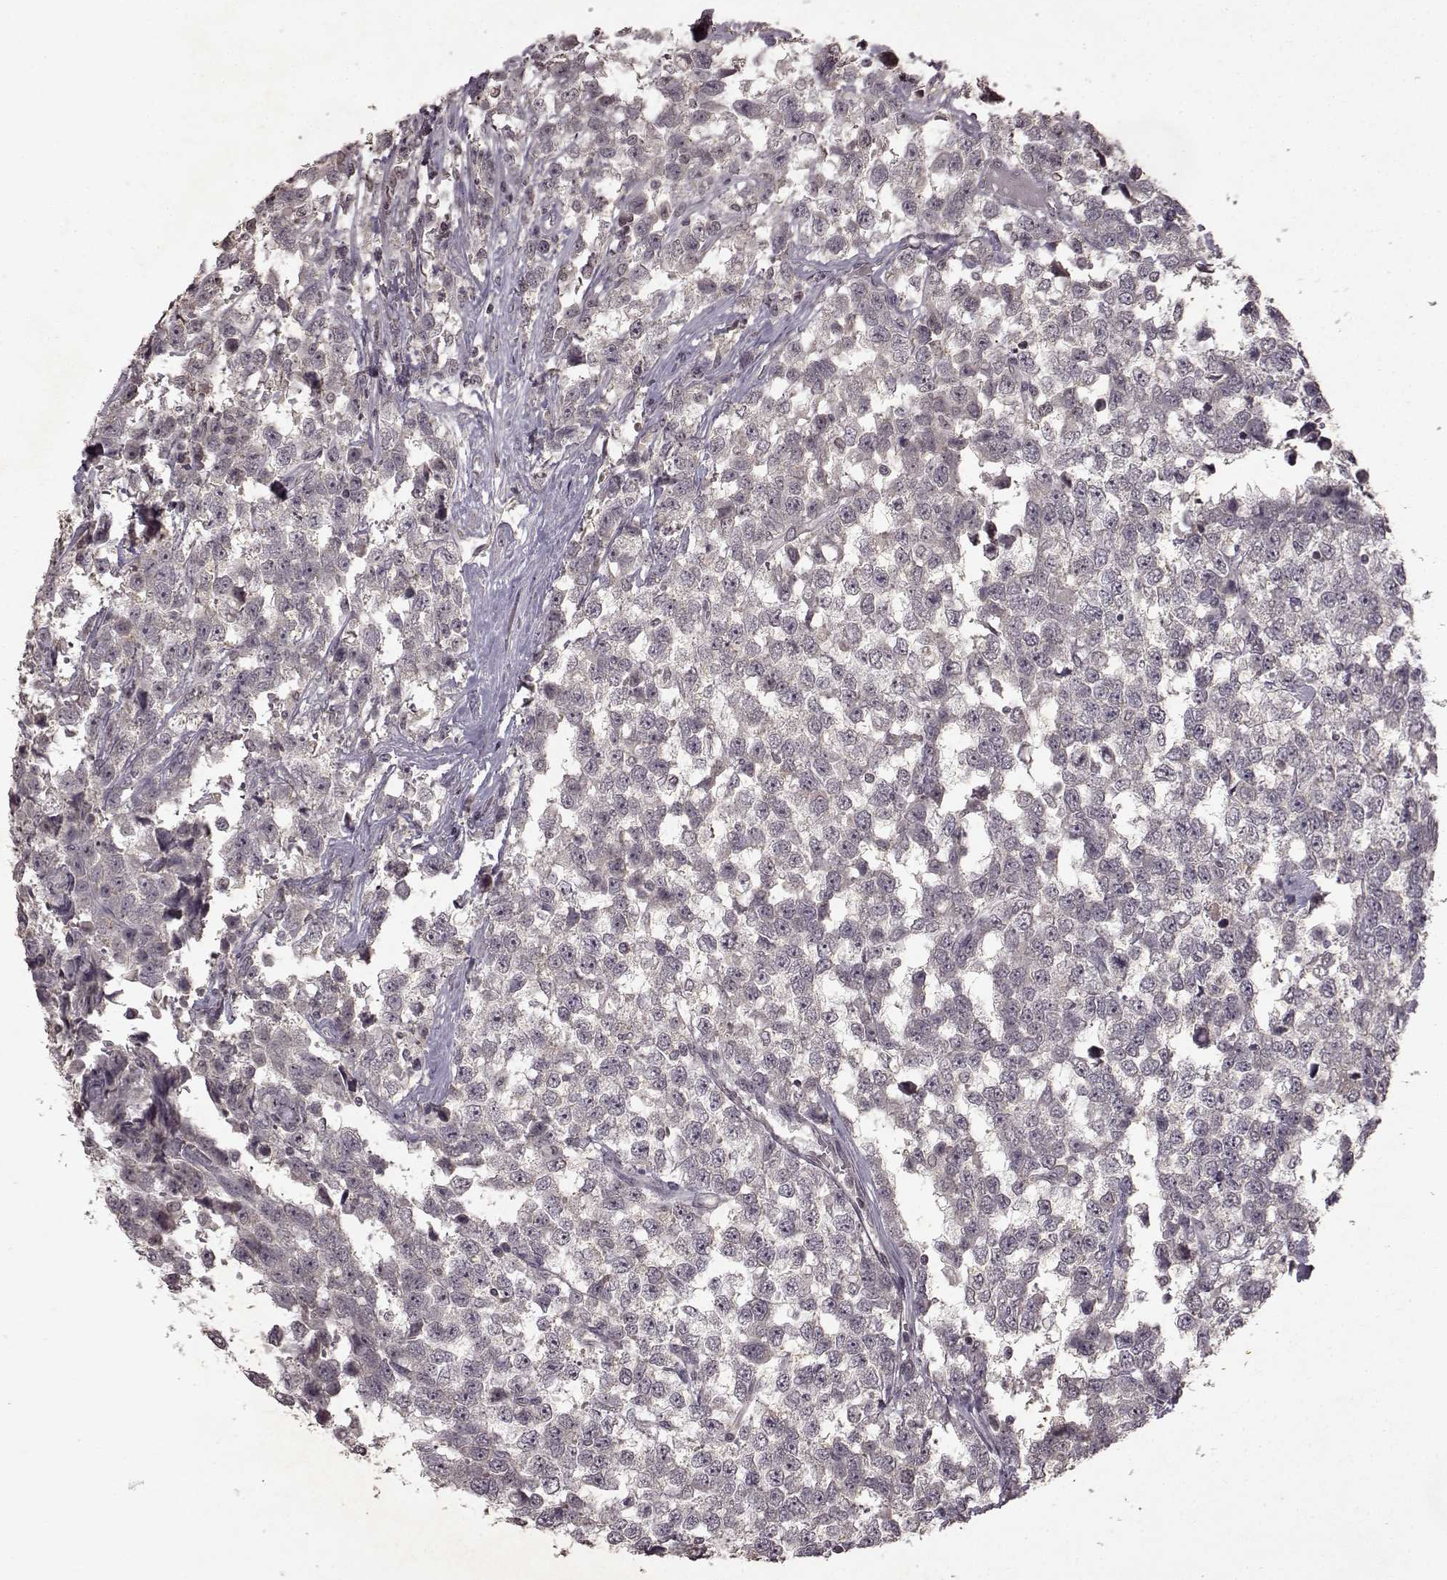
{"staining": {"intensity": "negative", "quantity": "none", "location": "none"}, "tissue": "testis cancer", "cell_type": "Tumor cells", "image_type": "cancer", "snomed": [{"axis": "morphology", "description": "Seminoma, NOS"}, {"axis": "topography", "description": "Testis"}], "caption": "The immunohistochemistry (IHC) image has no significant expression in tumor cells of testis seminoma tissue.", "gene": "LHB", "patient": {"sex": "male", "age": 34}}